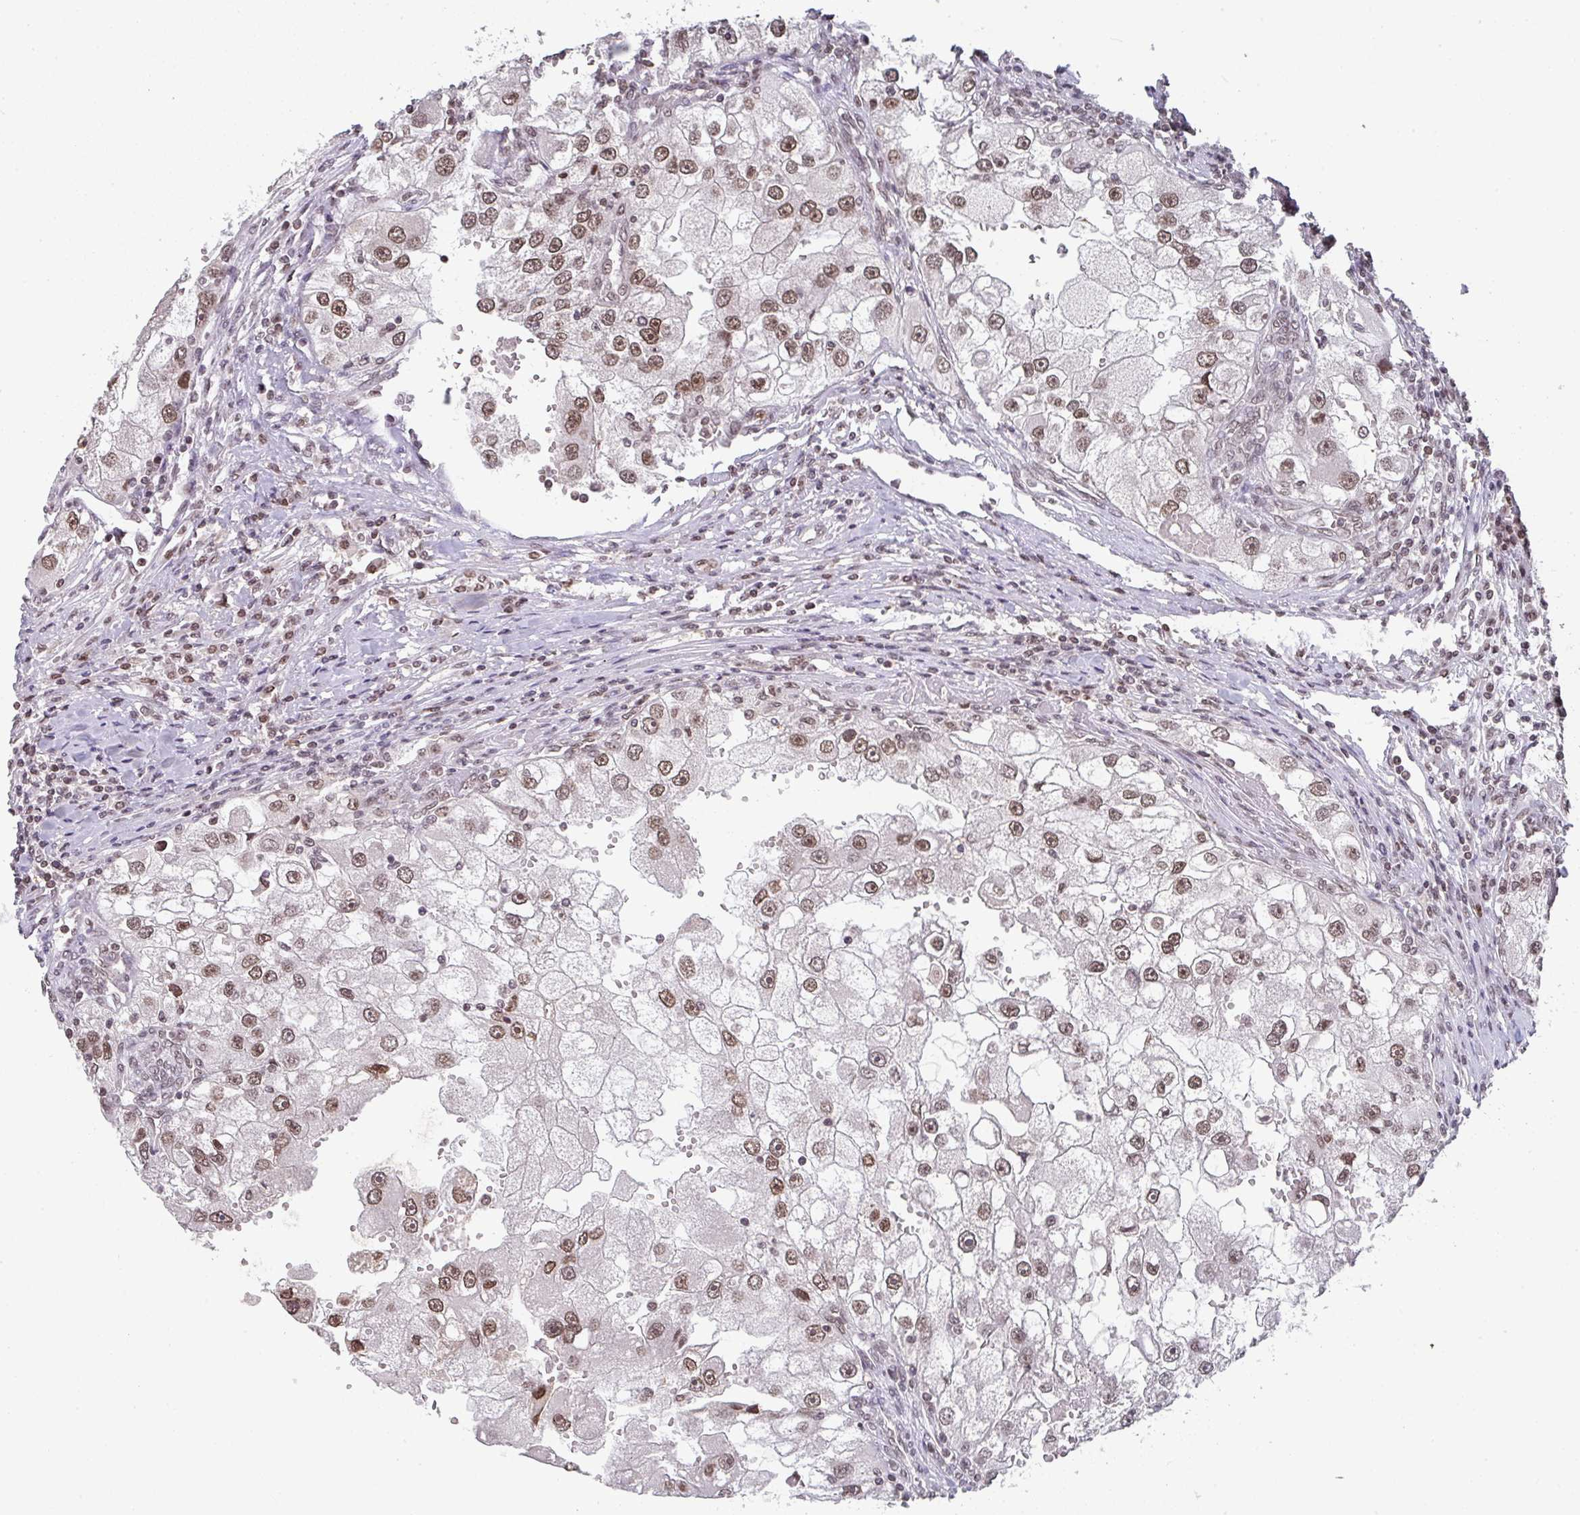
{"staining": {"intensity": "moderate", "quantity": ">75%", "location": "nuclear"}, "tissue": "renal cancer", "cell_type": "Tumor cells", "image_type": "cancer", "snomed": [{"axis": "morphology", "description": "Adenocarcinoma, NOS"}, {"axis": "topography", "description": "Kidney"}], "caption": "High-power microscopy captured an IHC micrograph of adenocarcinoma (renal), revealing moderate nuclear staining in approximately >75% of tumor cells.", "gene": "DKC1", "patient": {"sex": "male", "age": 63}}